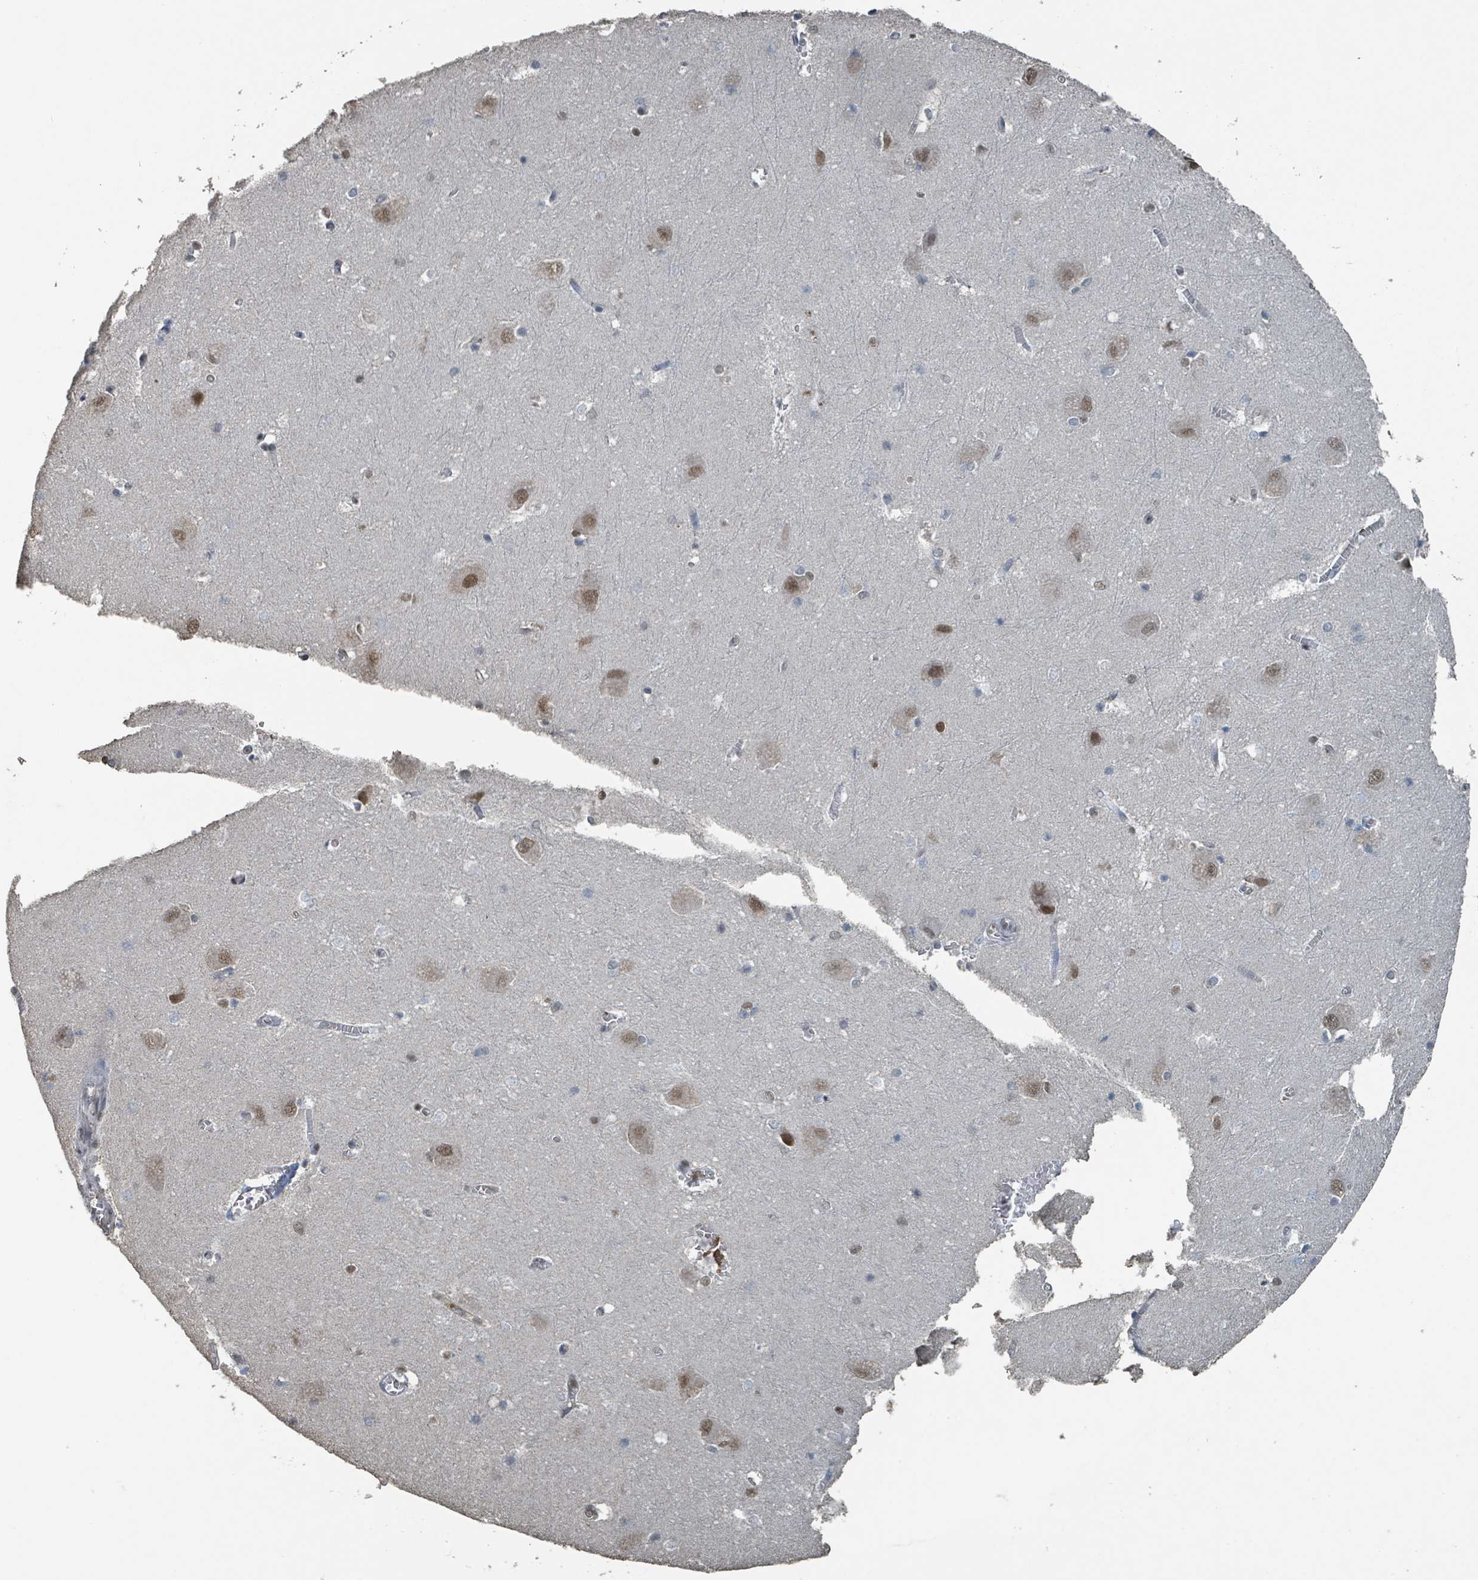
{"staining": {"intensity": "moderate", "quantity": ">75%", "location": "nuclear"}, "tissue": "hippocampus", "cell_type": "Glial cells", "image_type": "normal", "snomed": [{"axis": "morphology", "description": "Normal tissue, NOS"}, {"axis": "topography", "description": "Hippocampus"}], "caption": "Immunohistochemistry (IHC) image of benign human hippocampus stained for a protein (brown), which exhibits medium levels of moderate nuclear staining in about >75% of glial cells.", "gene": "PHIP", "patient": {"sex": "female", "age": 64}}